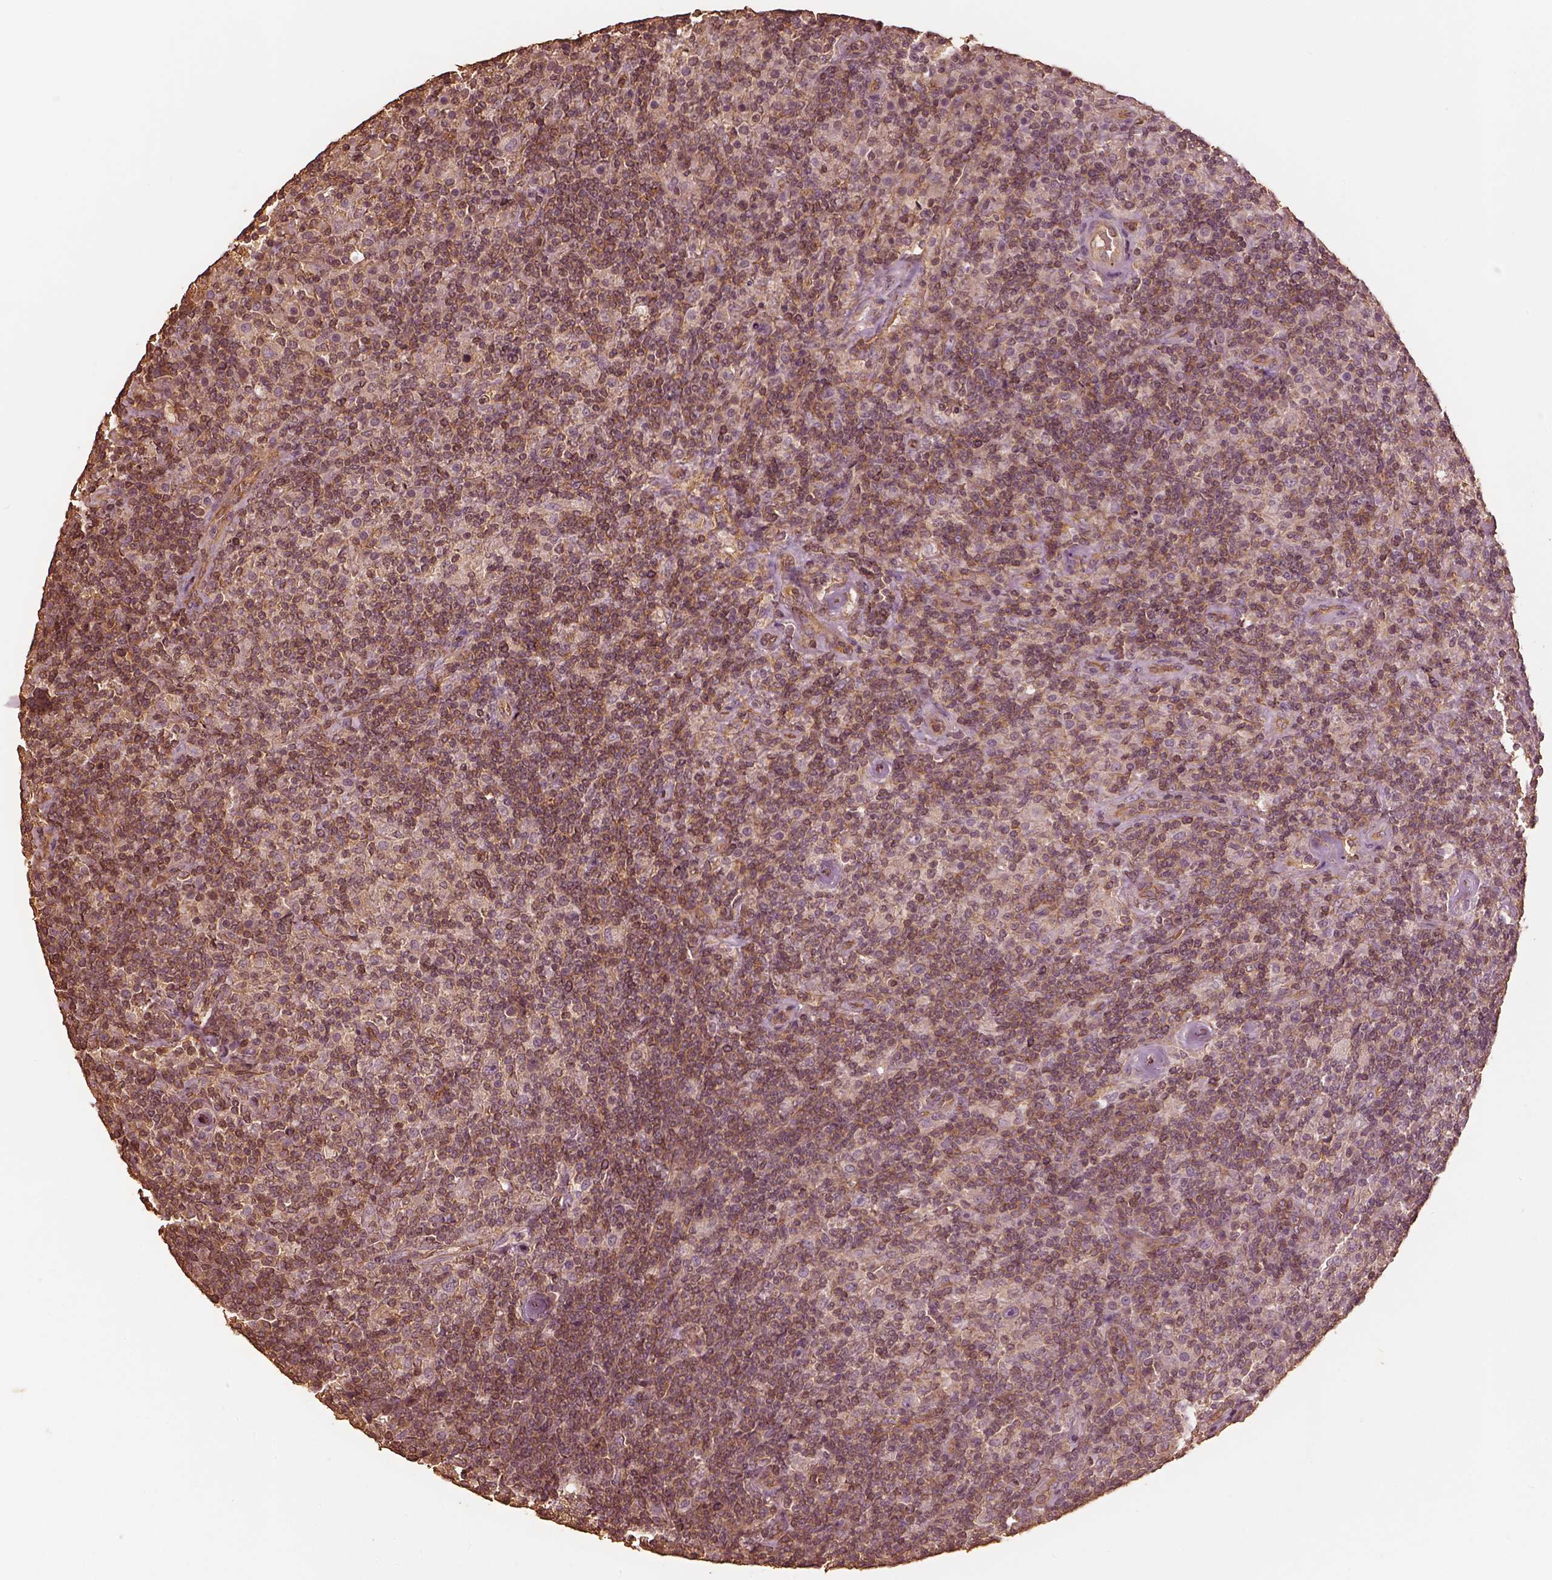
{"staining": {"intensity": "negative", "quantity": "none", "location": "none"}, "tissue": "lymphoma", "cell_type": "Tumor cells", "image_type": "cancer", "snomed": [{"axis": "morphology", "description": "Hodgkin's disease, NOS"}, {"axis": "topography", "description": "Lymph node"}], "caption": "A high-resolution photomicrograph shows IHC staining of lymphoma, which demonstrates no significant expression in tumor cells.", "gene": "WDR7", "patient": {"sex": "male", "age": 70}}